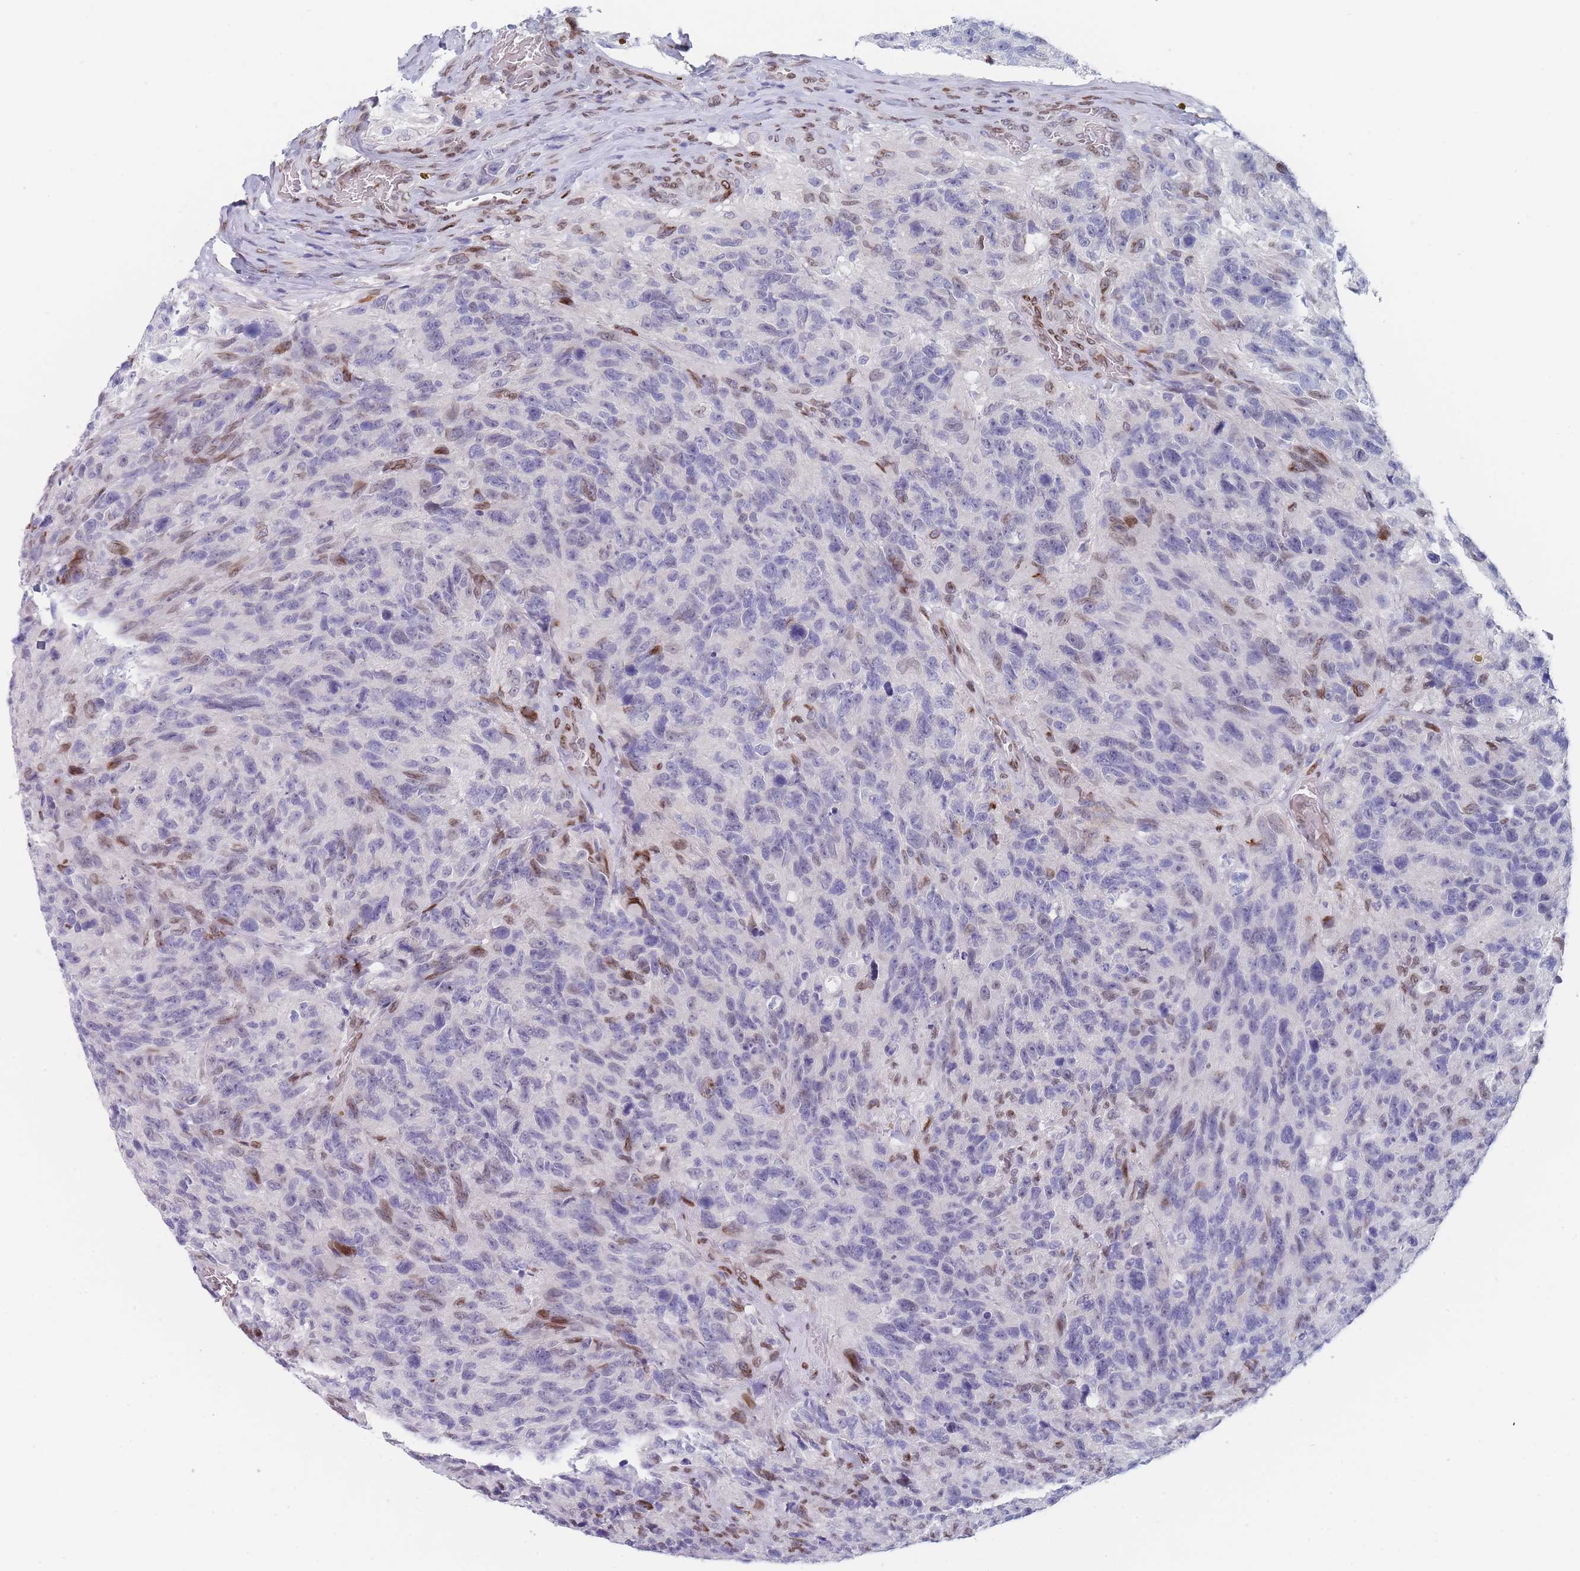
{"staining": {"intensity": "moderate", "quantity": "<25%", "location": "cytoplasmic/membranous,nuclear"}, "tissue": "glioma", "cell_type": "Tumor cells", "image_type": "cancer", "snomed": [{"axis": "morphology", "description": "Glioma, malignant, High grade"}, {"axis": "topography", "description": "Brain"}], "caption": "Immunohistochemistry (DAB (3,3'-diaminobenzidine)) staining of high-grade glioma (malignant) demonstrates moderate cytoplasmic/membranous and nuclear protein staining in approximately <25% of tumor cells.", "gene": "ZBTB1", "patient": {"sex": "male", "age": 69}}